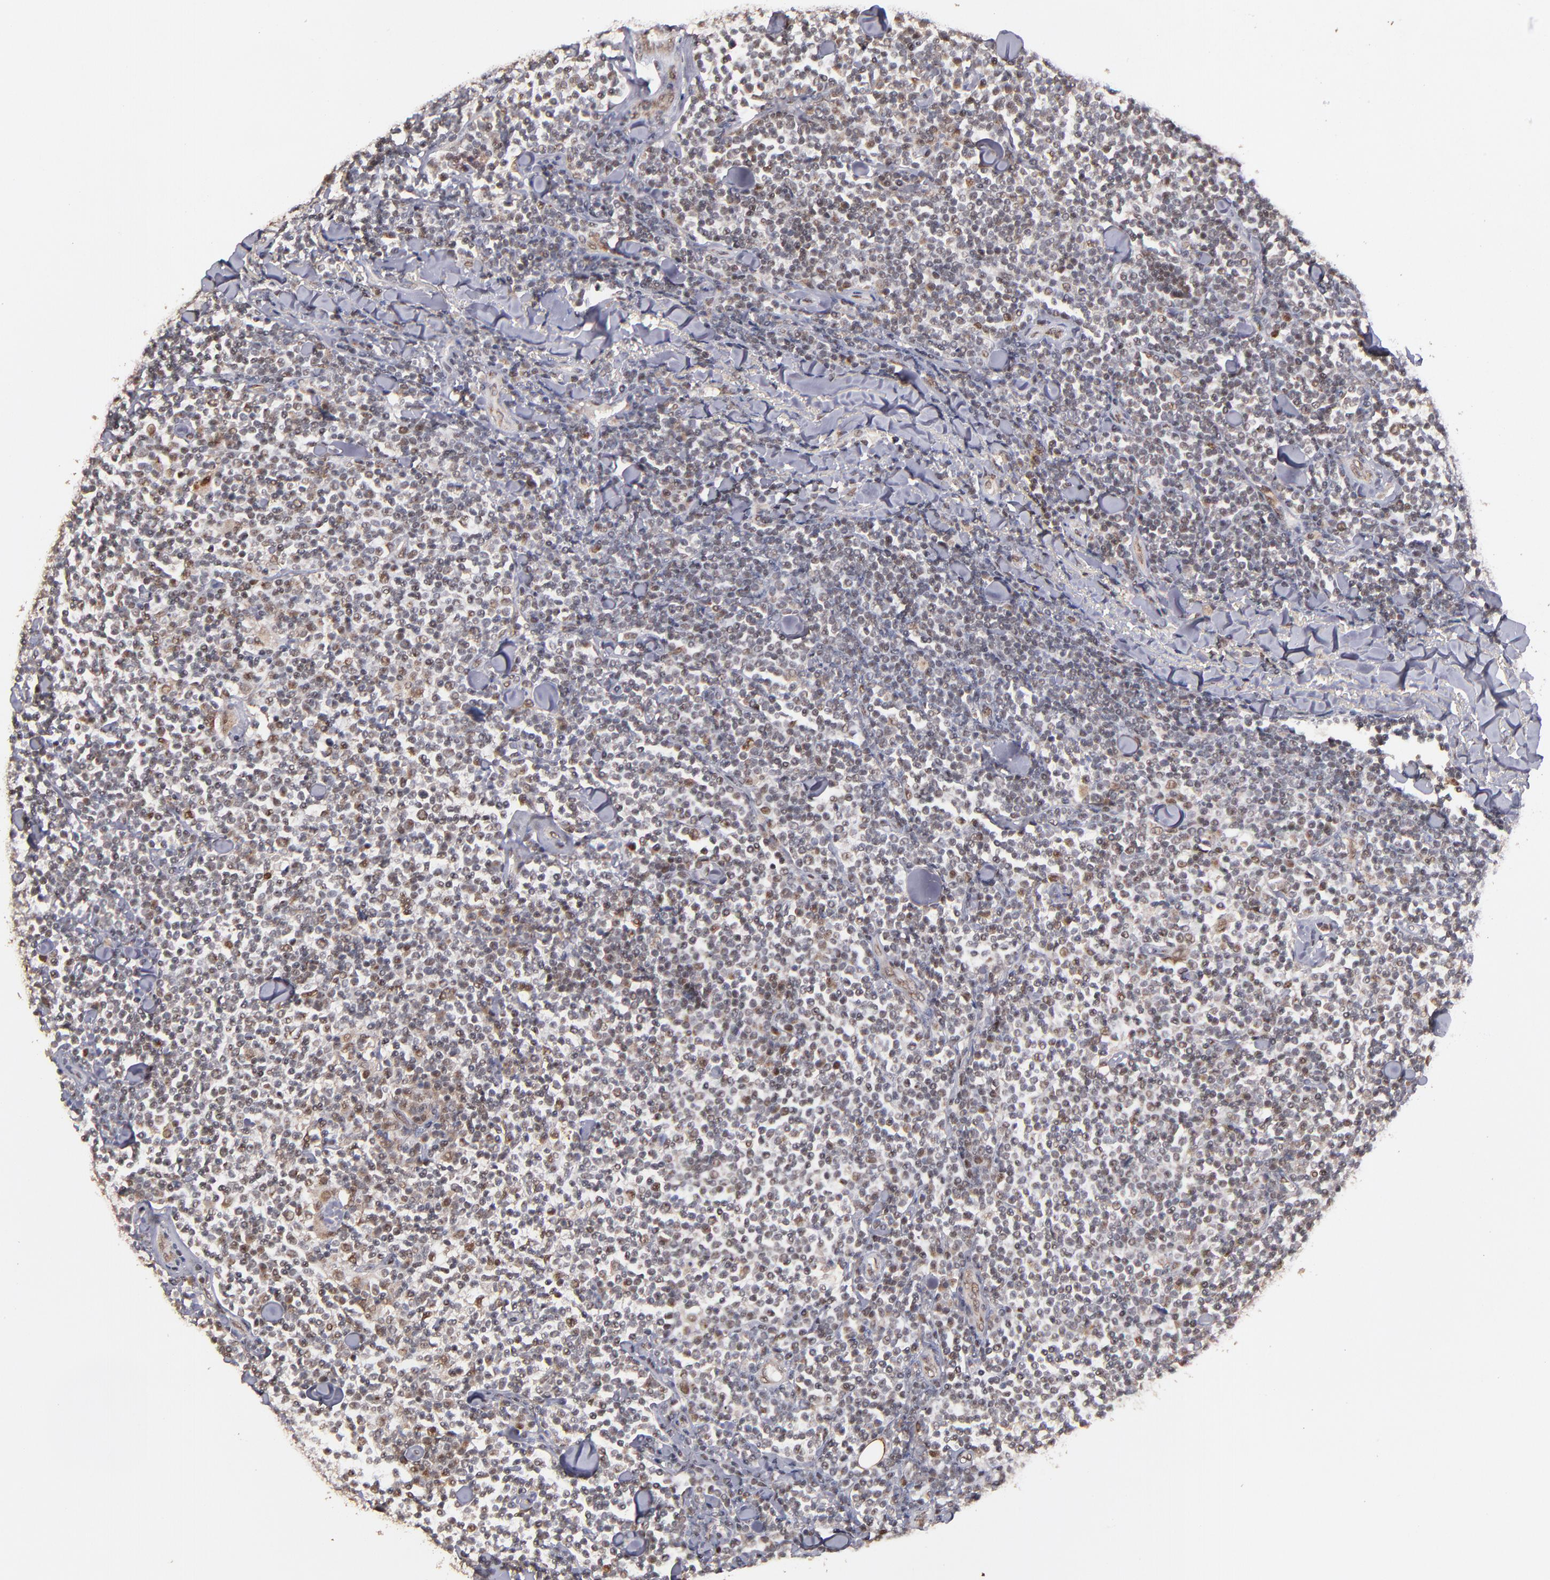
{"staining": {"intensity": "weak", "quantity": "25%-75%", "location": "nuclear"}, "tissue": "lymphoma", "cell_type": "Tumor cells", "image_type": "cancer", "snomed": [{"axis": "morphology", "description": "Malignant lymphoma, non-Hodgkin's type, Low grade"}, {"axis": "topography", "description": "Soft tissue"}], "caption": "Immunohistochemical staining of lymphoma shows low levels of weak nuclear protein expression in approximately 25%-75% of tumor cells.", "gene": "EAPP", "patient": {"sex": "male", "age": 92}}